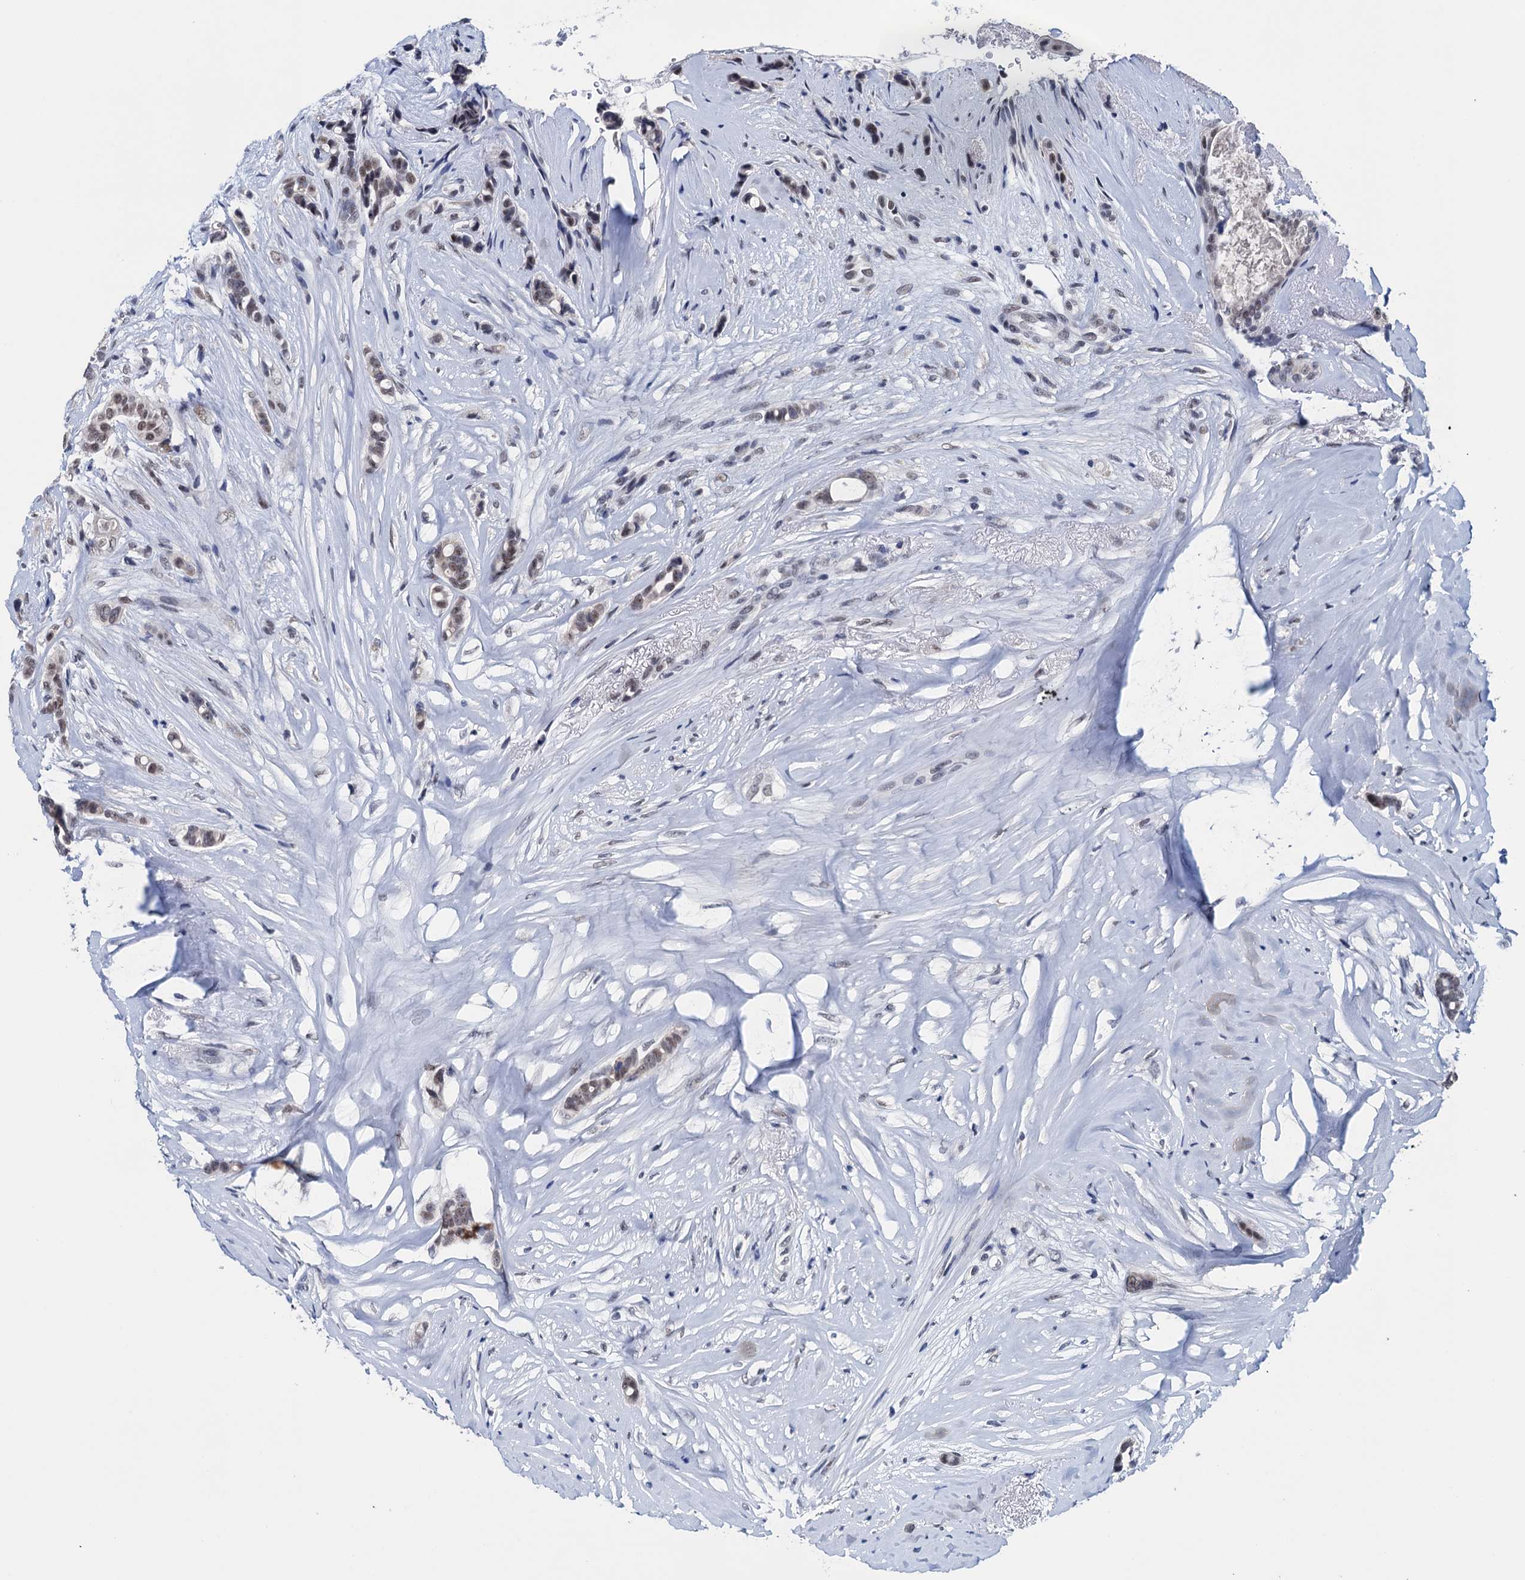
{"staining": {"intensity": "moderate", "quantity": "25%-75%", "location": "nuclear"}, "tissue": "breast cancer", "cell_type": "Tumor cells", "image_type": "cancer", "snomed": [{"axis": "morphology", "description": "Lobular carcinoma"}, {"axis": "topography", "description": "Breast"}], "caption": "DAB immunohistochemical staining of human breast cancer (lobular carcinoma) shows moderate nuclear protein staining in approximately 25%-75% of tumor cells. (DAB (3,3'-diaminobenzidine) = brown stain, brightfield microscopy at high magnification).", "gene": "FNBP4", "patient": {"sex": "female", "age": 51}}